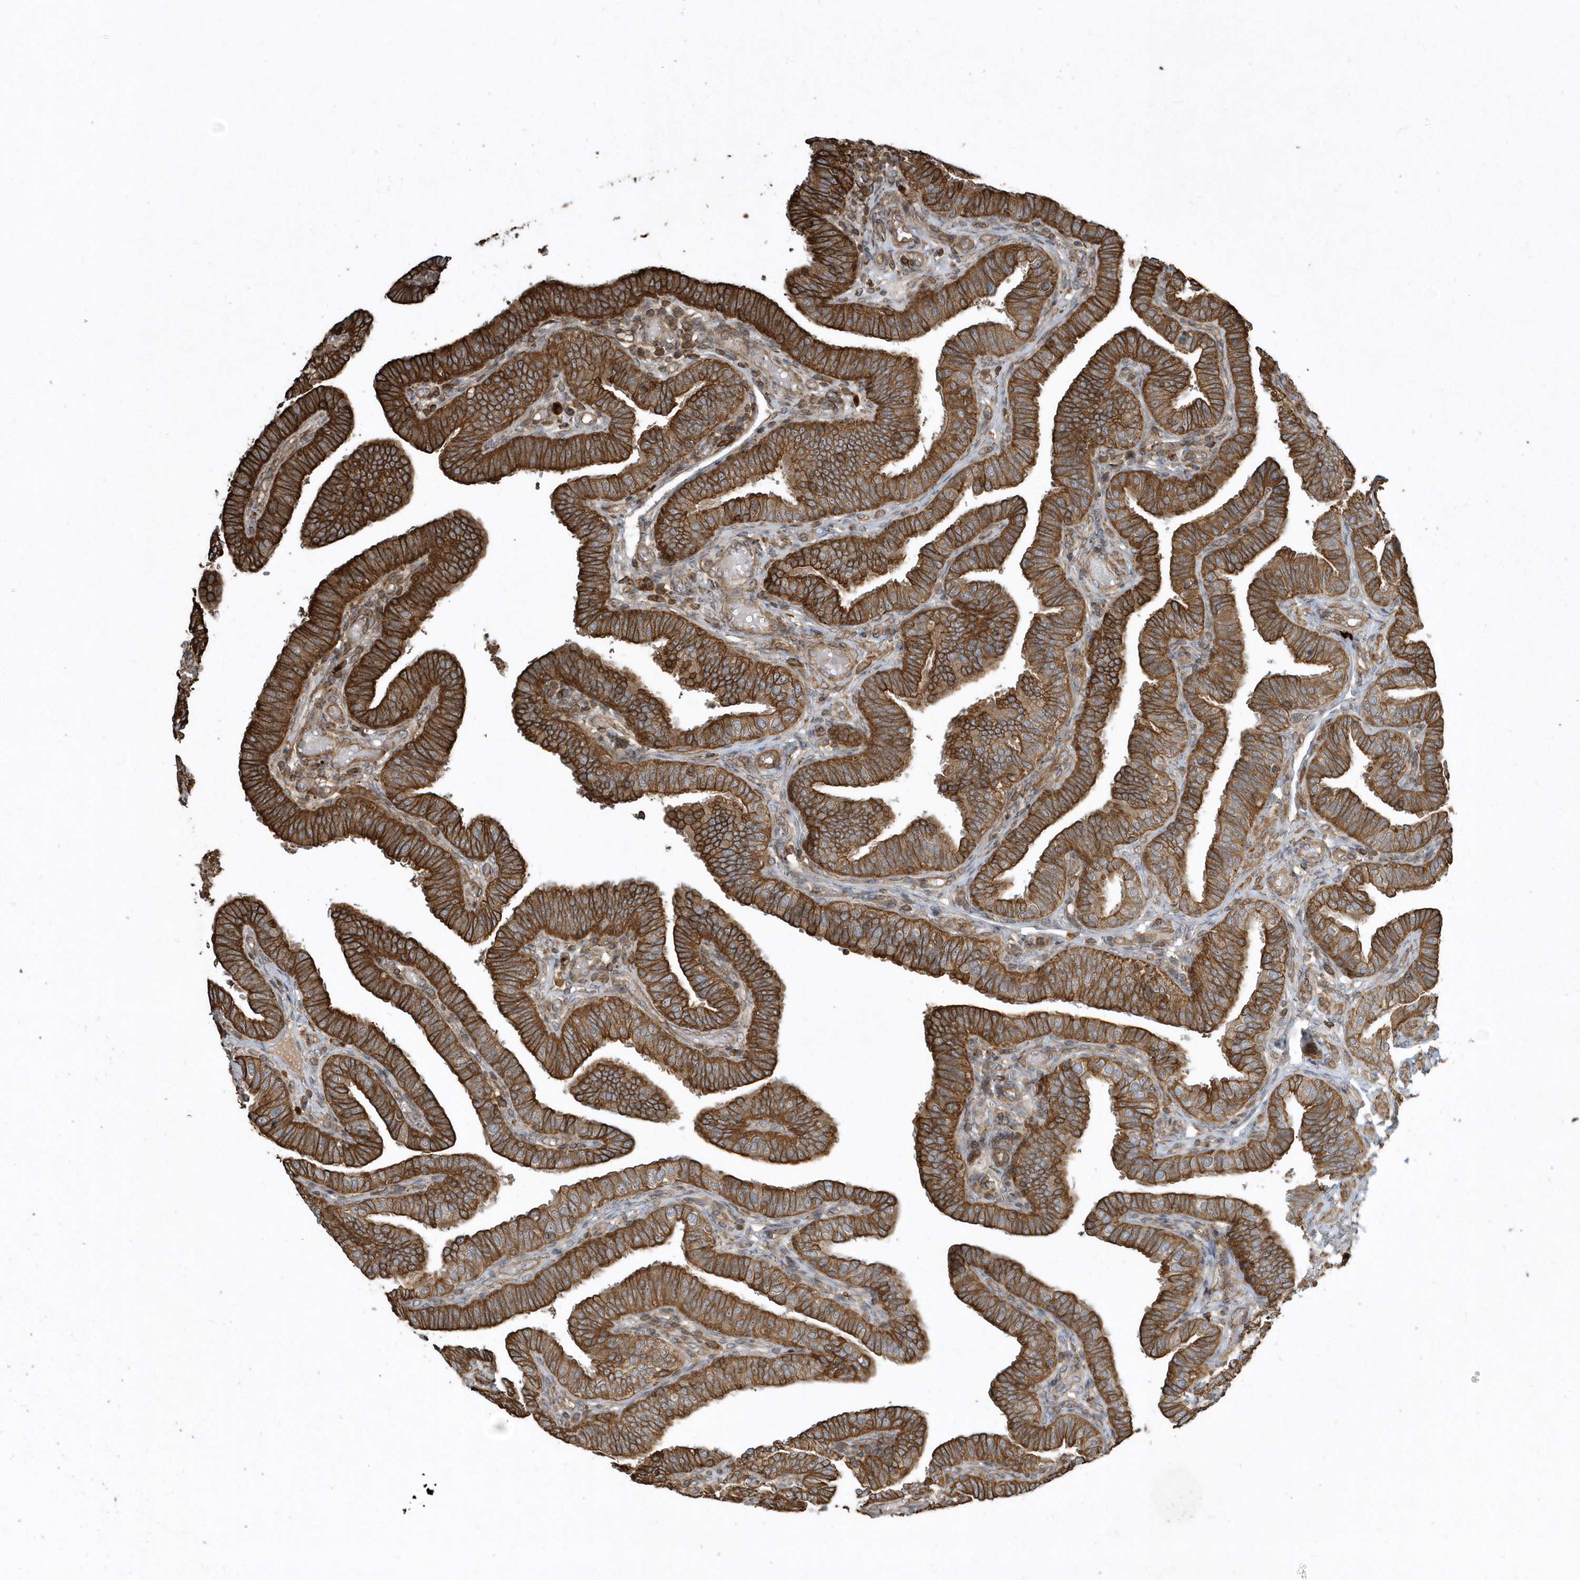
{"staining": {"intensity": "strong", "quantity": ">75%", "location": "cytoplasmic/membranous"}, "tissue": "fallopian tube", "cell_type": "Glandular cells", "image_type": "normal", "snomed": [{"axis": "morphology", "description": "Normal tissue, NOS"}, {"axis": "topography", "description": "Fallopian tube"}], "caption": "Strong cytoplasmic/membranous protein staining is seen in about >75% of glandular cells in fallopian tube. (Stains: DAB (3,3'-diaminobenzidine) in brown, nuclei in blue, Microscopy: brightfield microscopy at high magnification).", "gene": "SENP8", "patient": {"sex": "female", "age": 39}}